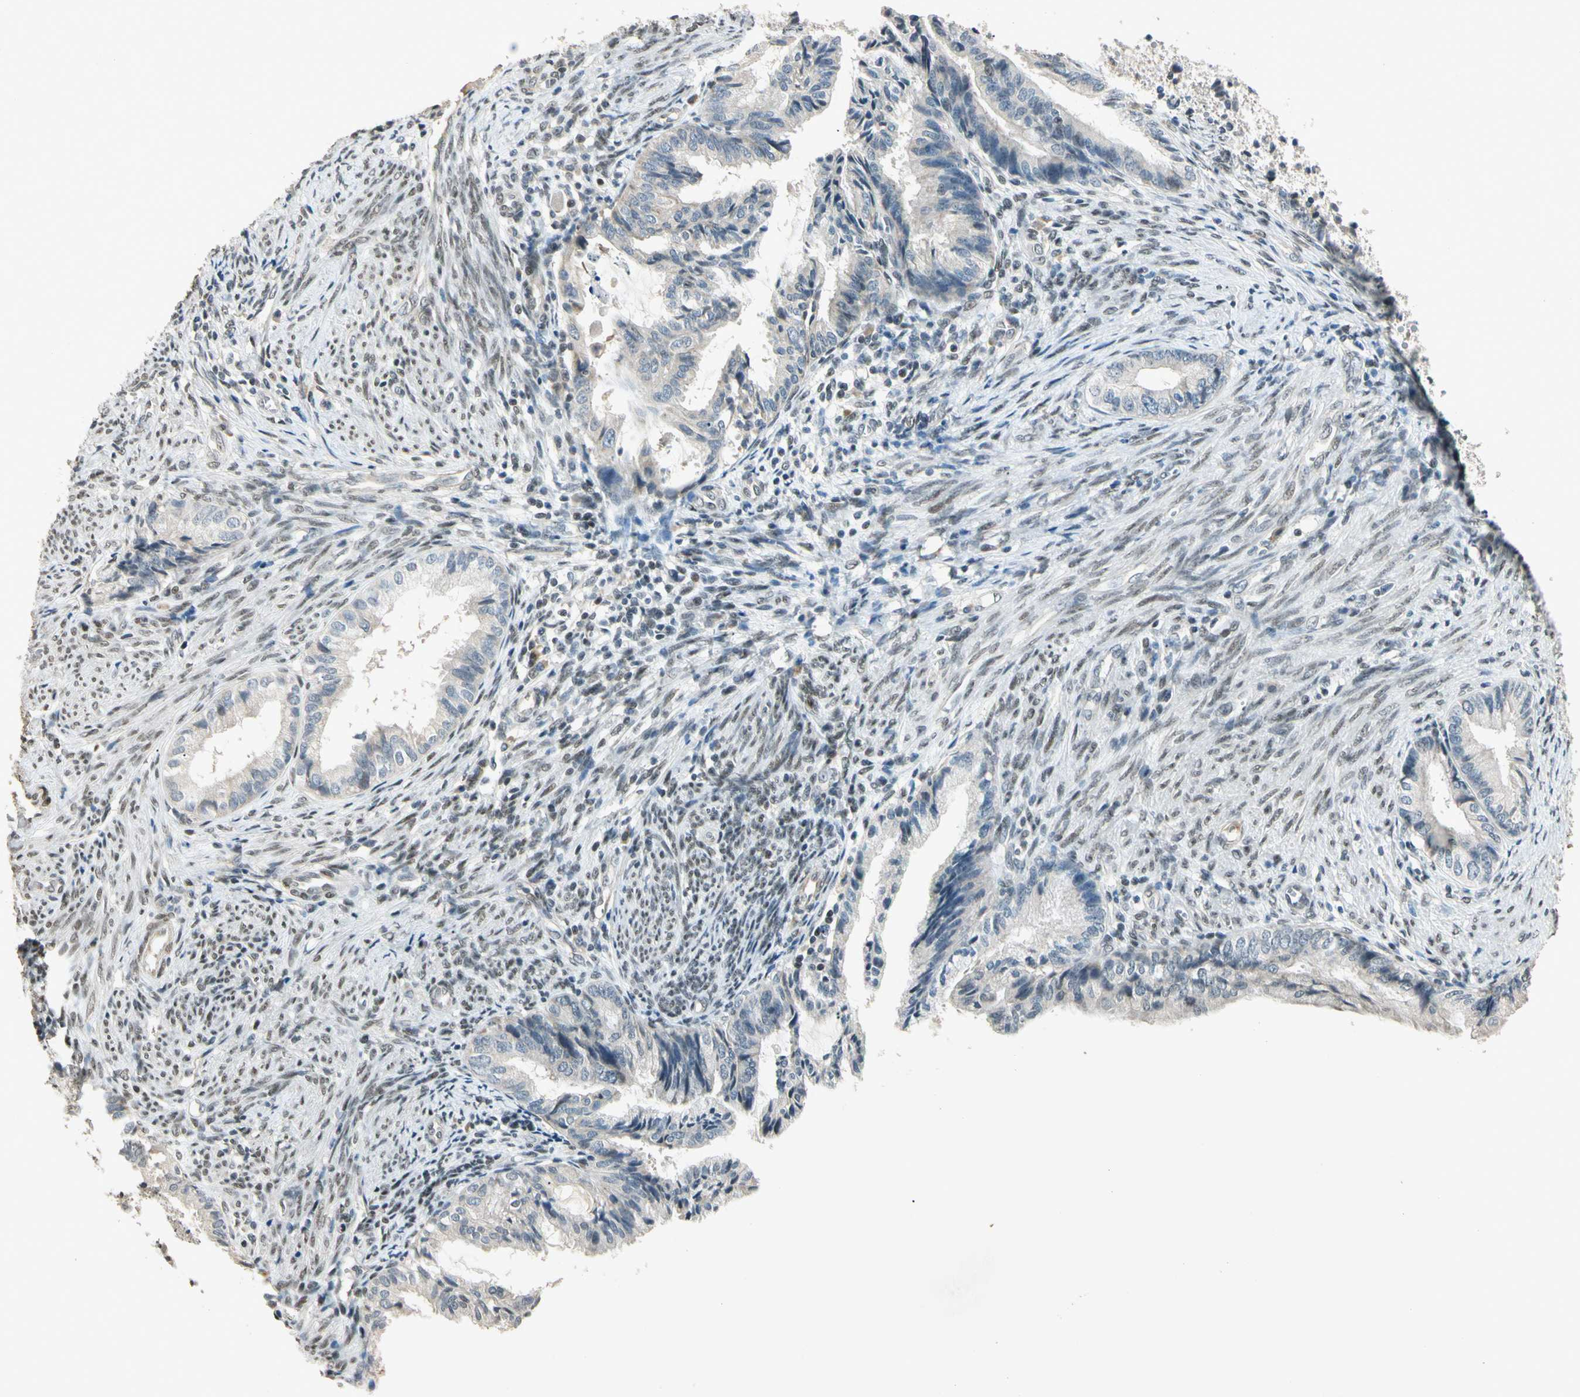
{"staining": {"intensity": "weak", "quantity": "<25%", "location": "cytoplasmic/membranous"}, "tissue": "endometrial cancer", "cell_type": "Tumor cells", "image_type": "cancer", "snomed": [{"axis": "morphology", "description": "Adenocarcinoma, NOS"}, {"axis": "topography", "description": "Endometrium"}], "caption": "This is an immunohistochemistry (IHC) micrograph of endometrial cancer (adenocarcinoma). There is no expression in tumor cells.", "gene": "ZBTB4", "patient": {"sex": "female", "age": 86}}